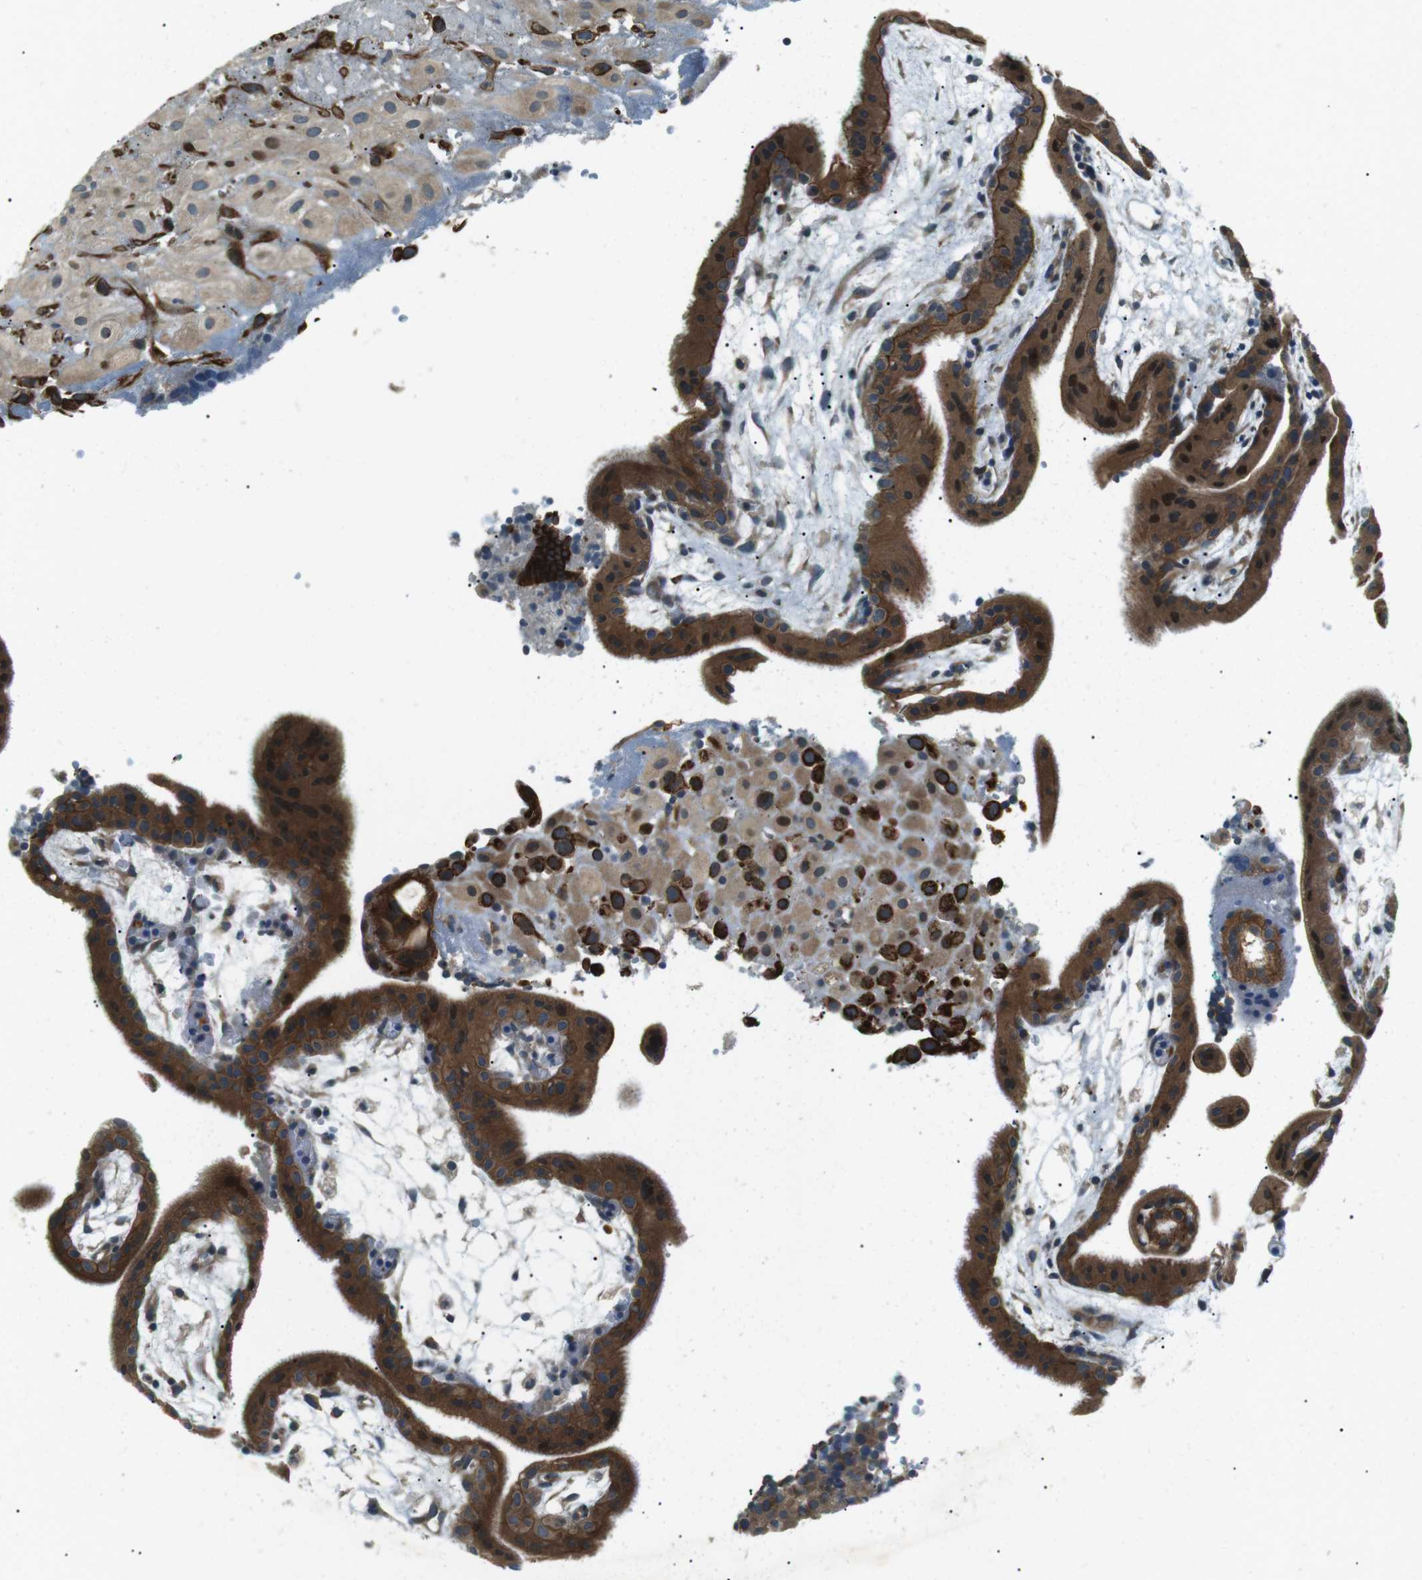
{"staining": {"intensity": "strong", "quantity": "25%-75%", "location": "cytoplasmic/membranous"}, "tissue": "placenta", "cell_type": "Decidual cells", "image_type": "normal", "snomed": [{"axis": "morphology", "description": "Normal tissue, NOS"}, {"axis": "topography", "description": "Placenta"}], "caption": "About 25%-75% of decidual cells in unremarkable placenta display strong cytoplasmic/membranous protein expression as visualized by brown immunohistochemical staining.", "gene": "TMEM74", "patient": {"sex": "female", "age": 18}}